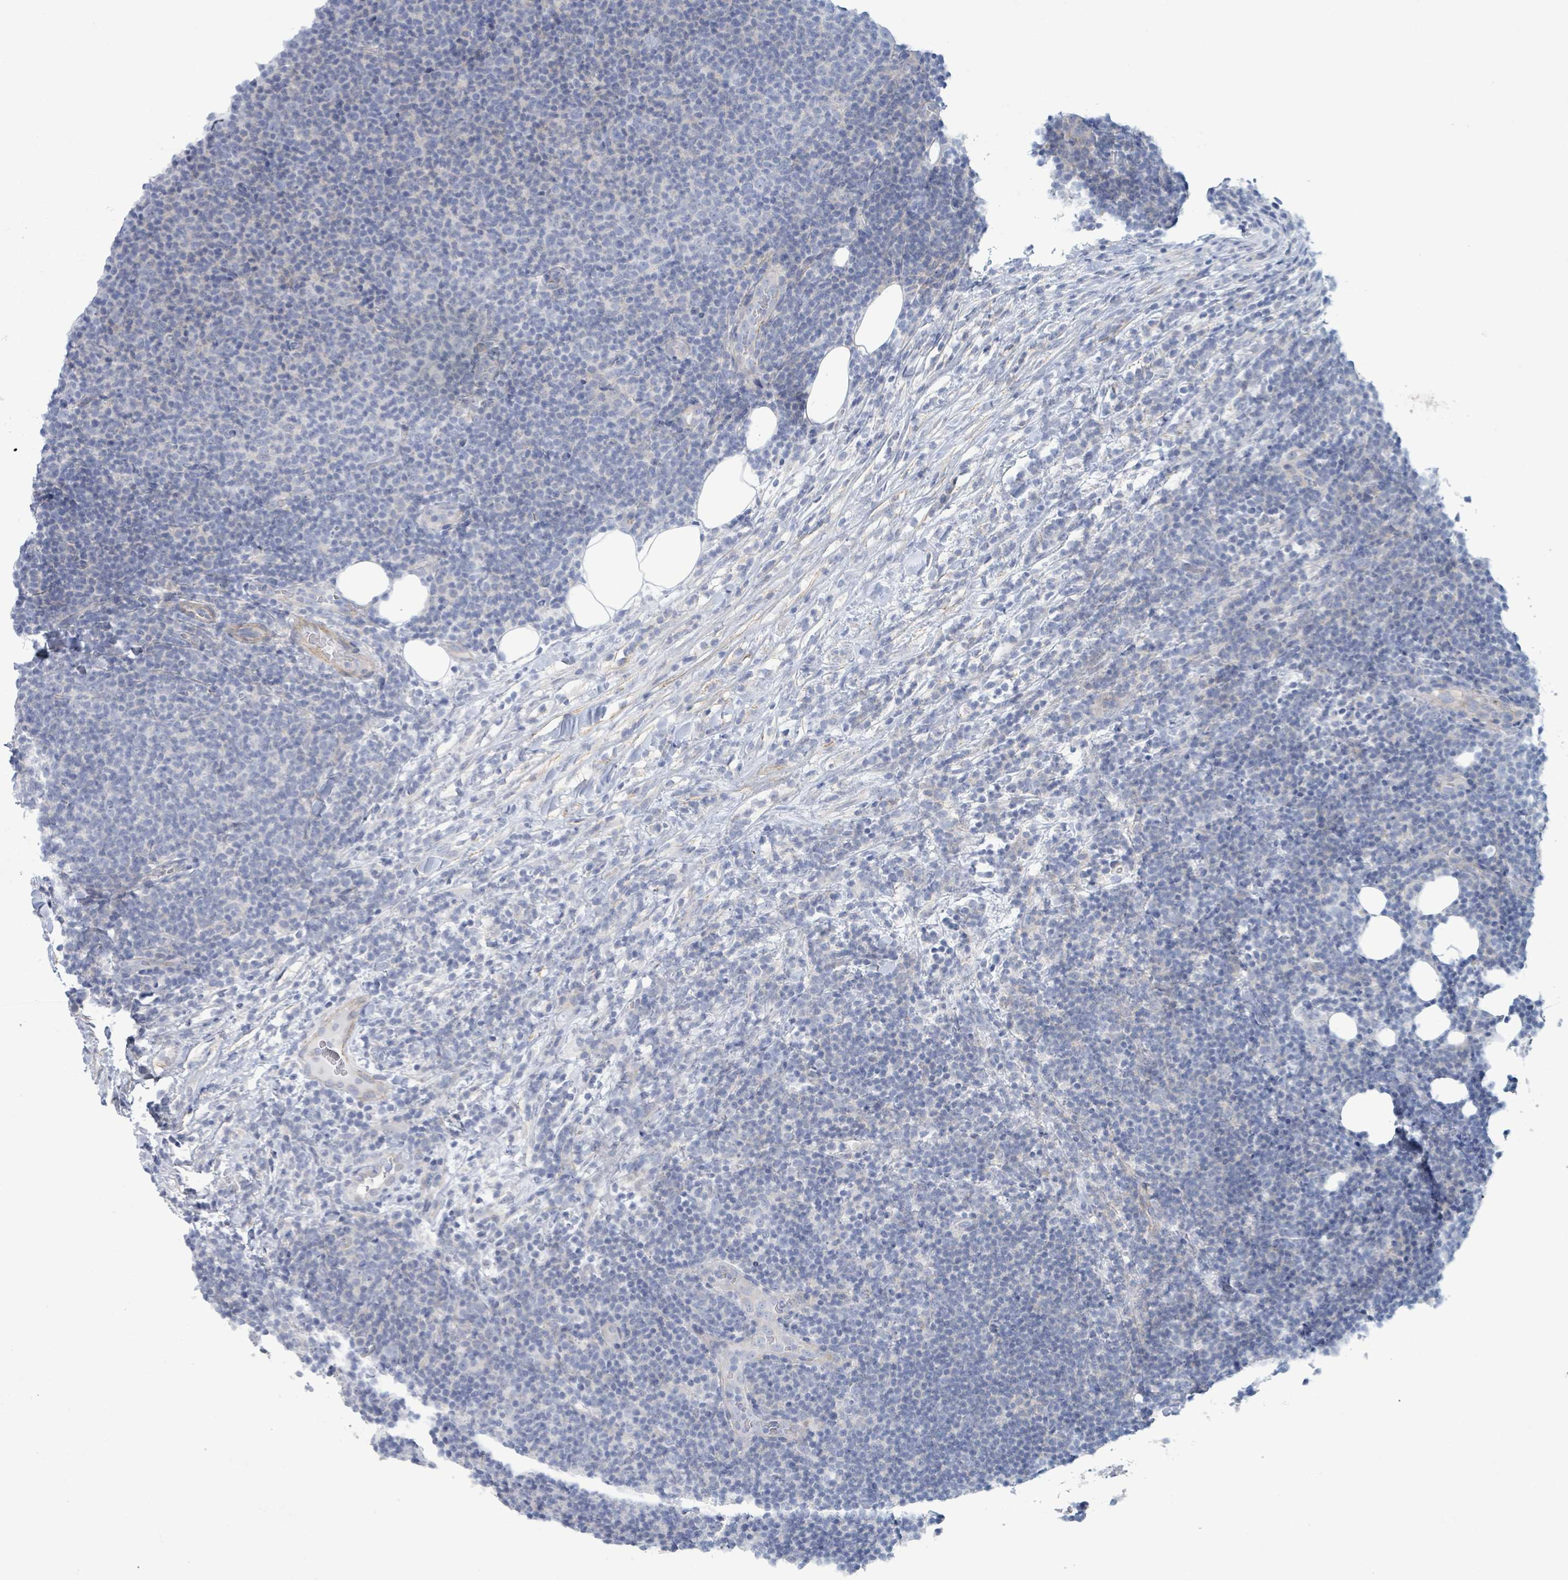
{"staining": {"intensity": "negative", "quantity": "none", "location": "none"}, "tissue": "lymphoma", "cell_type": "Tumor cells", "image_type": "cancer", "snomed": [{"axis": "morphology", "description": "Malignant lymphoma, non-Hodgkin's type, Low grade"}, {"axis": "topography", "description": "Lymph node"}], "caption": "The immunohistochemistry (IHC) photomicrograph has no significant staining in tumor cells of lymphoma tissue.", "gene": "PKLR", "patient": {"sex": "male", "age": 66}}